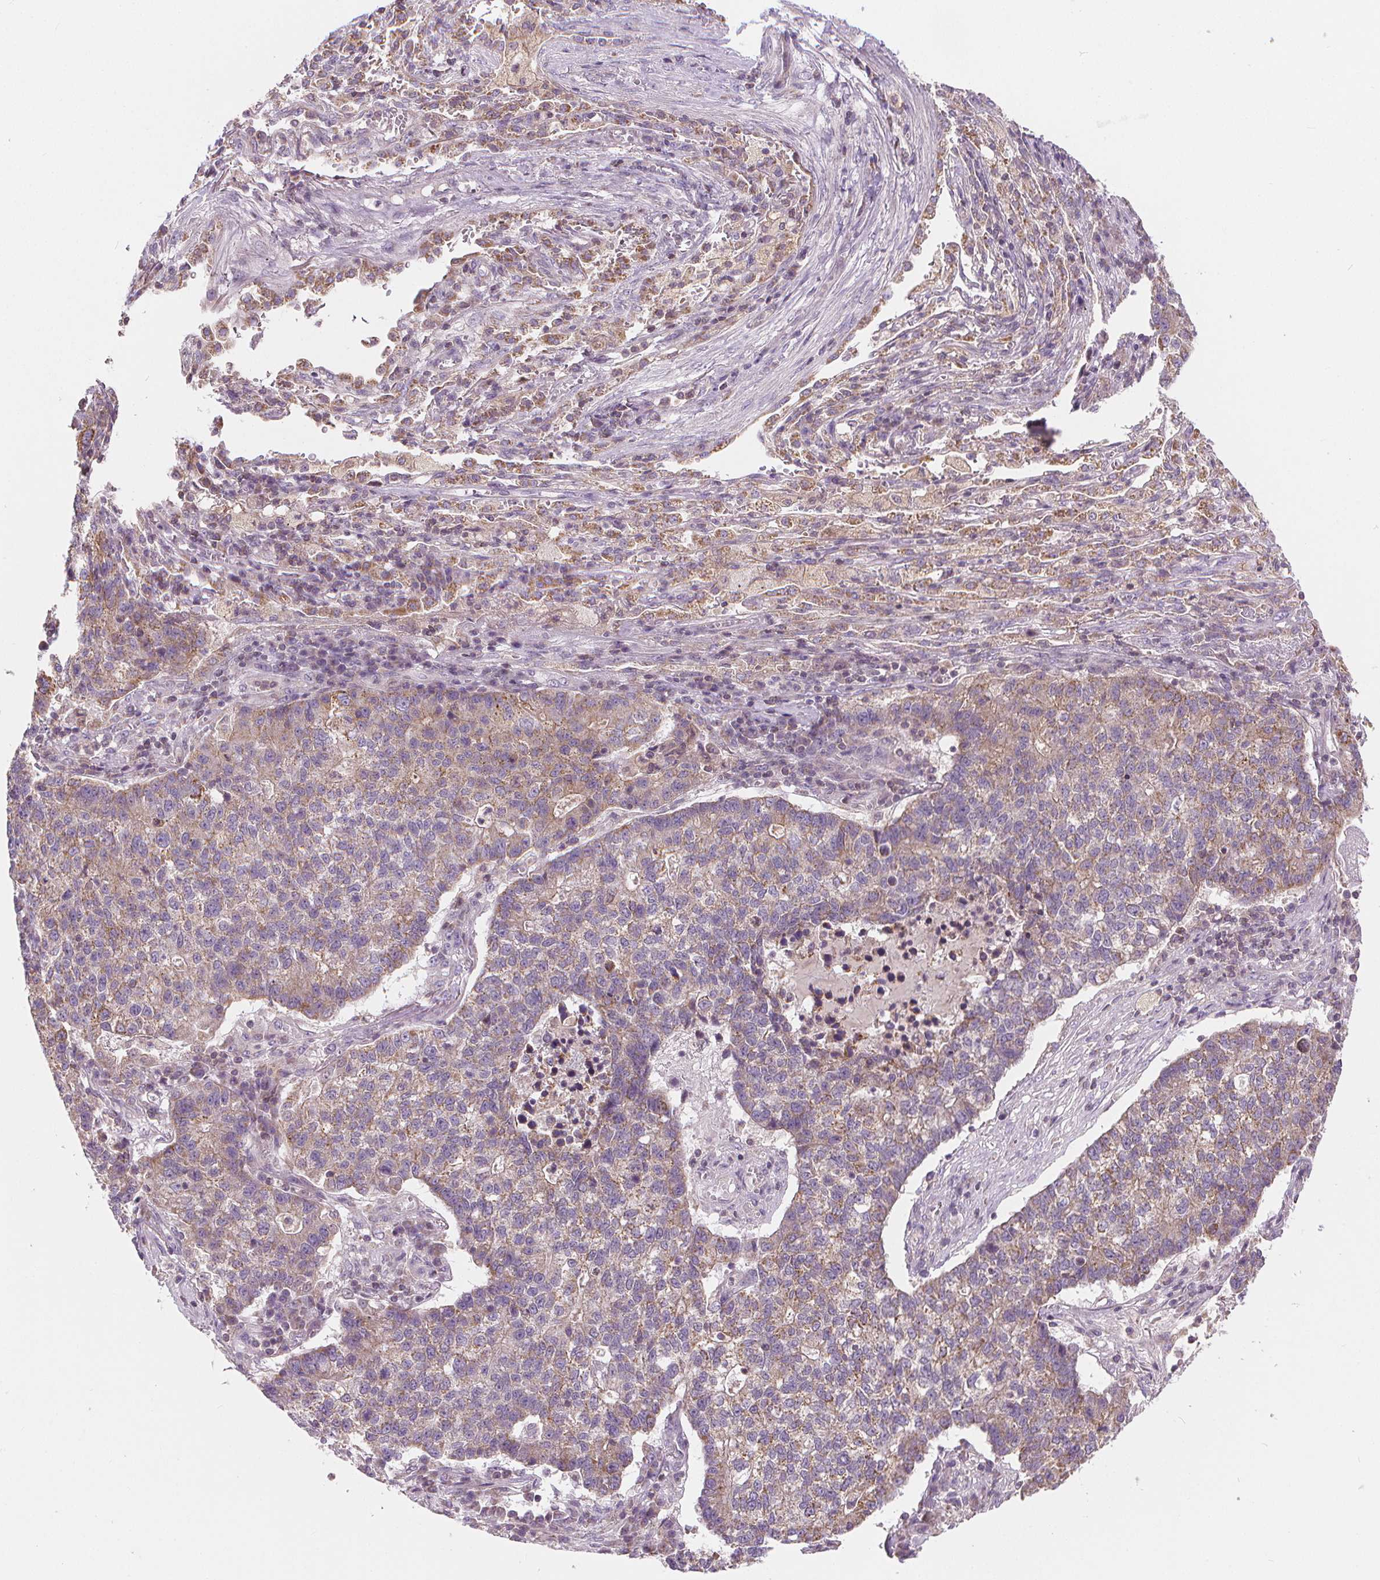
{"staining": {"intensity": "weak", "quantity": "25%-75%", "location": "cytoplasmic/membranous"}, "tissue": "lung cancer", "cell_type": "Tumor cells", "image_type": "cancer", "snomed": [{"axis": "morphology", "description": "Adenocarcinoma, NOS"}, {"axis": "topography", "description": "Lung"}], "caption": "A high-resolution photomicrograph shows immunohistochemistry (IHC) staining of lung adenocarcinoma, which exhibits weak cytoplasmic/membranous staining in about 25%-75% of tumor cells.", "gene": "RAB20", "patient": {"sex": "male", "age": 57}}